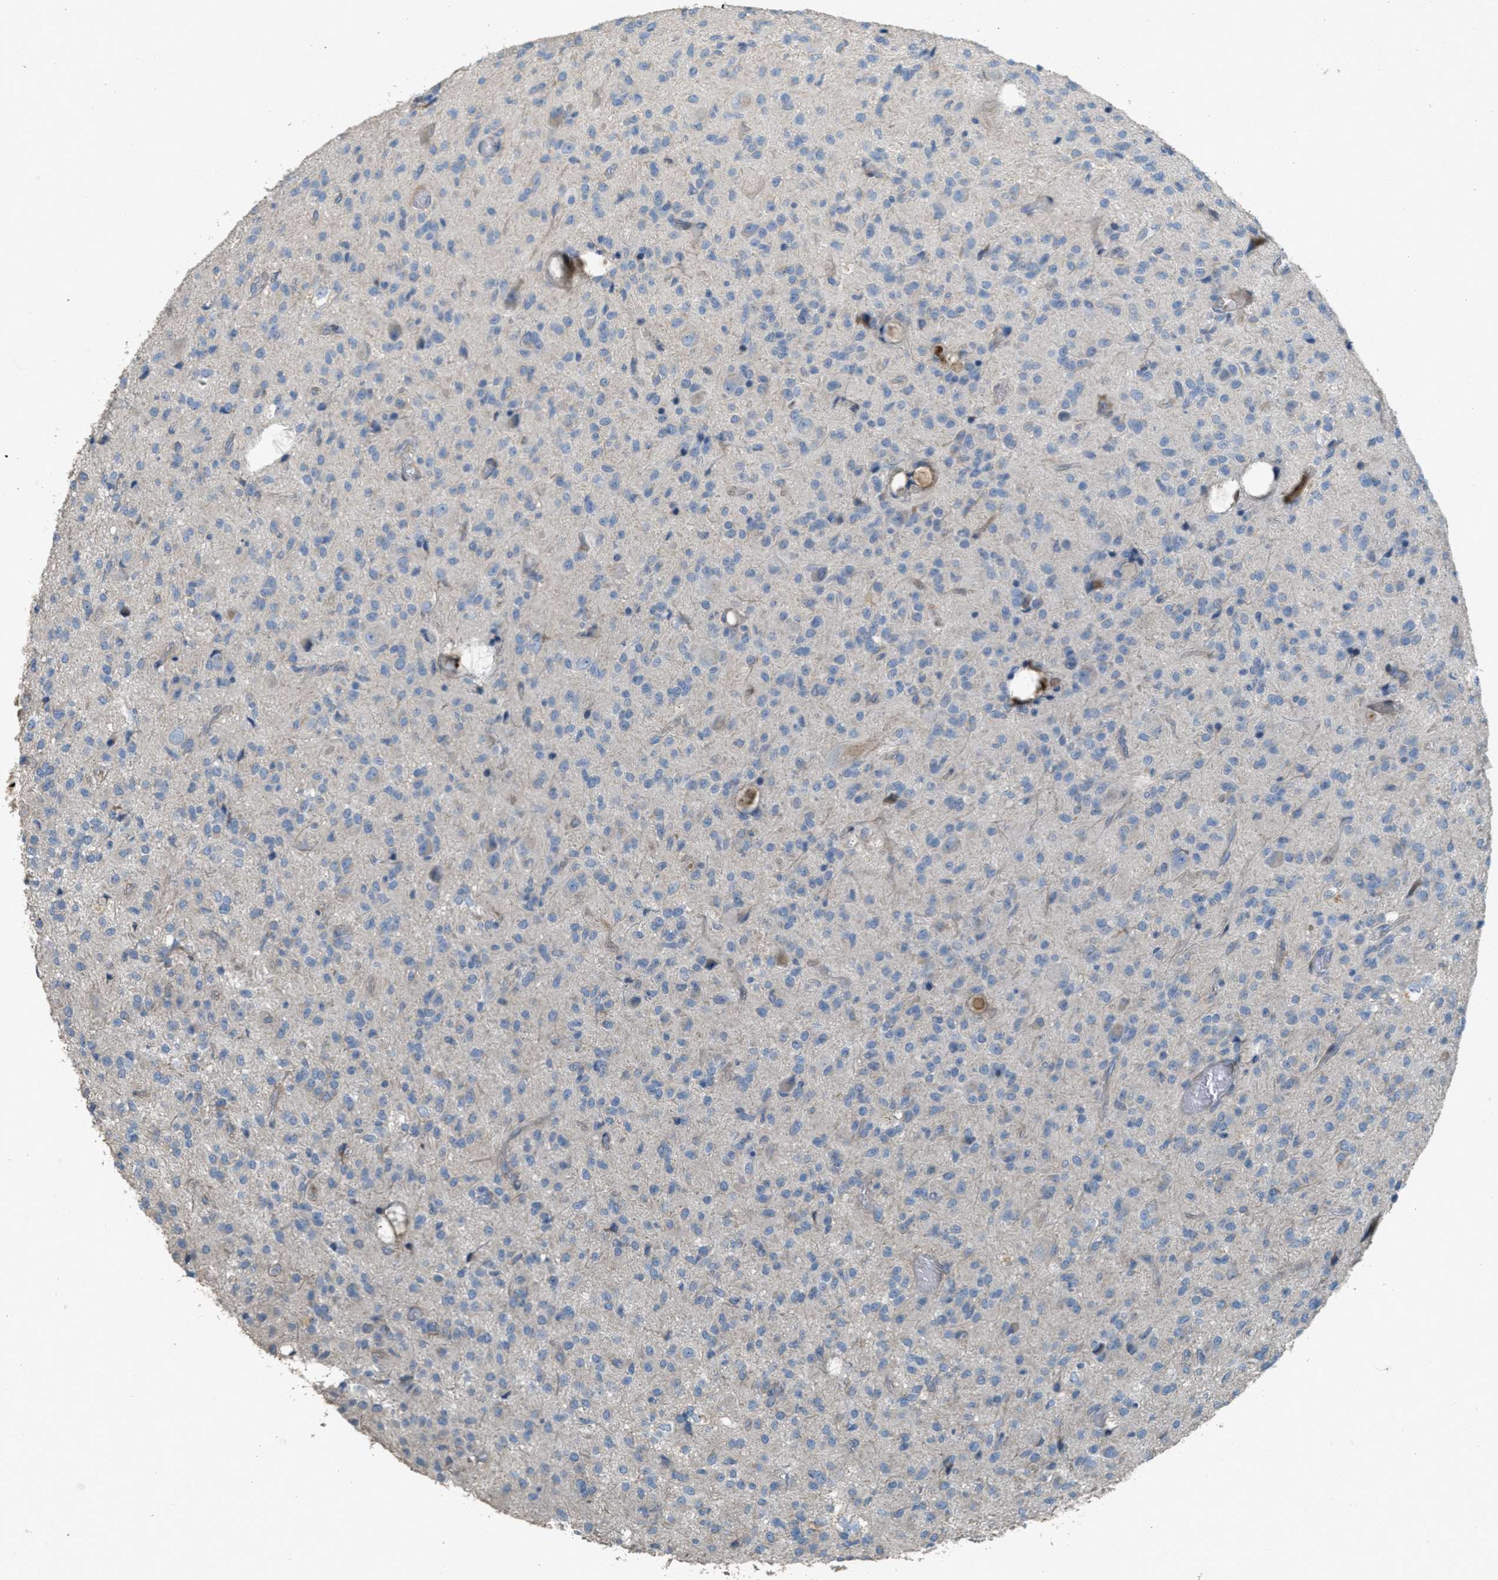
{"staining": {"intensity": "weak", "quantity": "<25%", "location": "cytoplasmic/membranous"}, "tissue": "glioma", "cell_type": "Tumor cells", "image_type": "cancer", "snomed": [{"axis": "morphology", "description": "Glioma, malignant, High grade"}, {"axis": "topography", "description": "Brain"}], "caption": "An immunohistochemistry photomicrograph of malignant glioma (high-grade) is shown. There is no staining in tumor cells of malignant glioma (high-grade). (IHC, brightfield microscopy, high magnification).", "gene": "MRS2", "patient": {"sex": "female", "age": 59}}